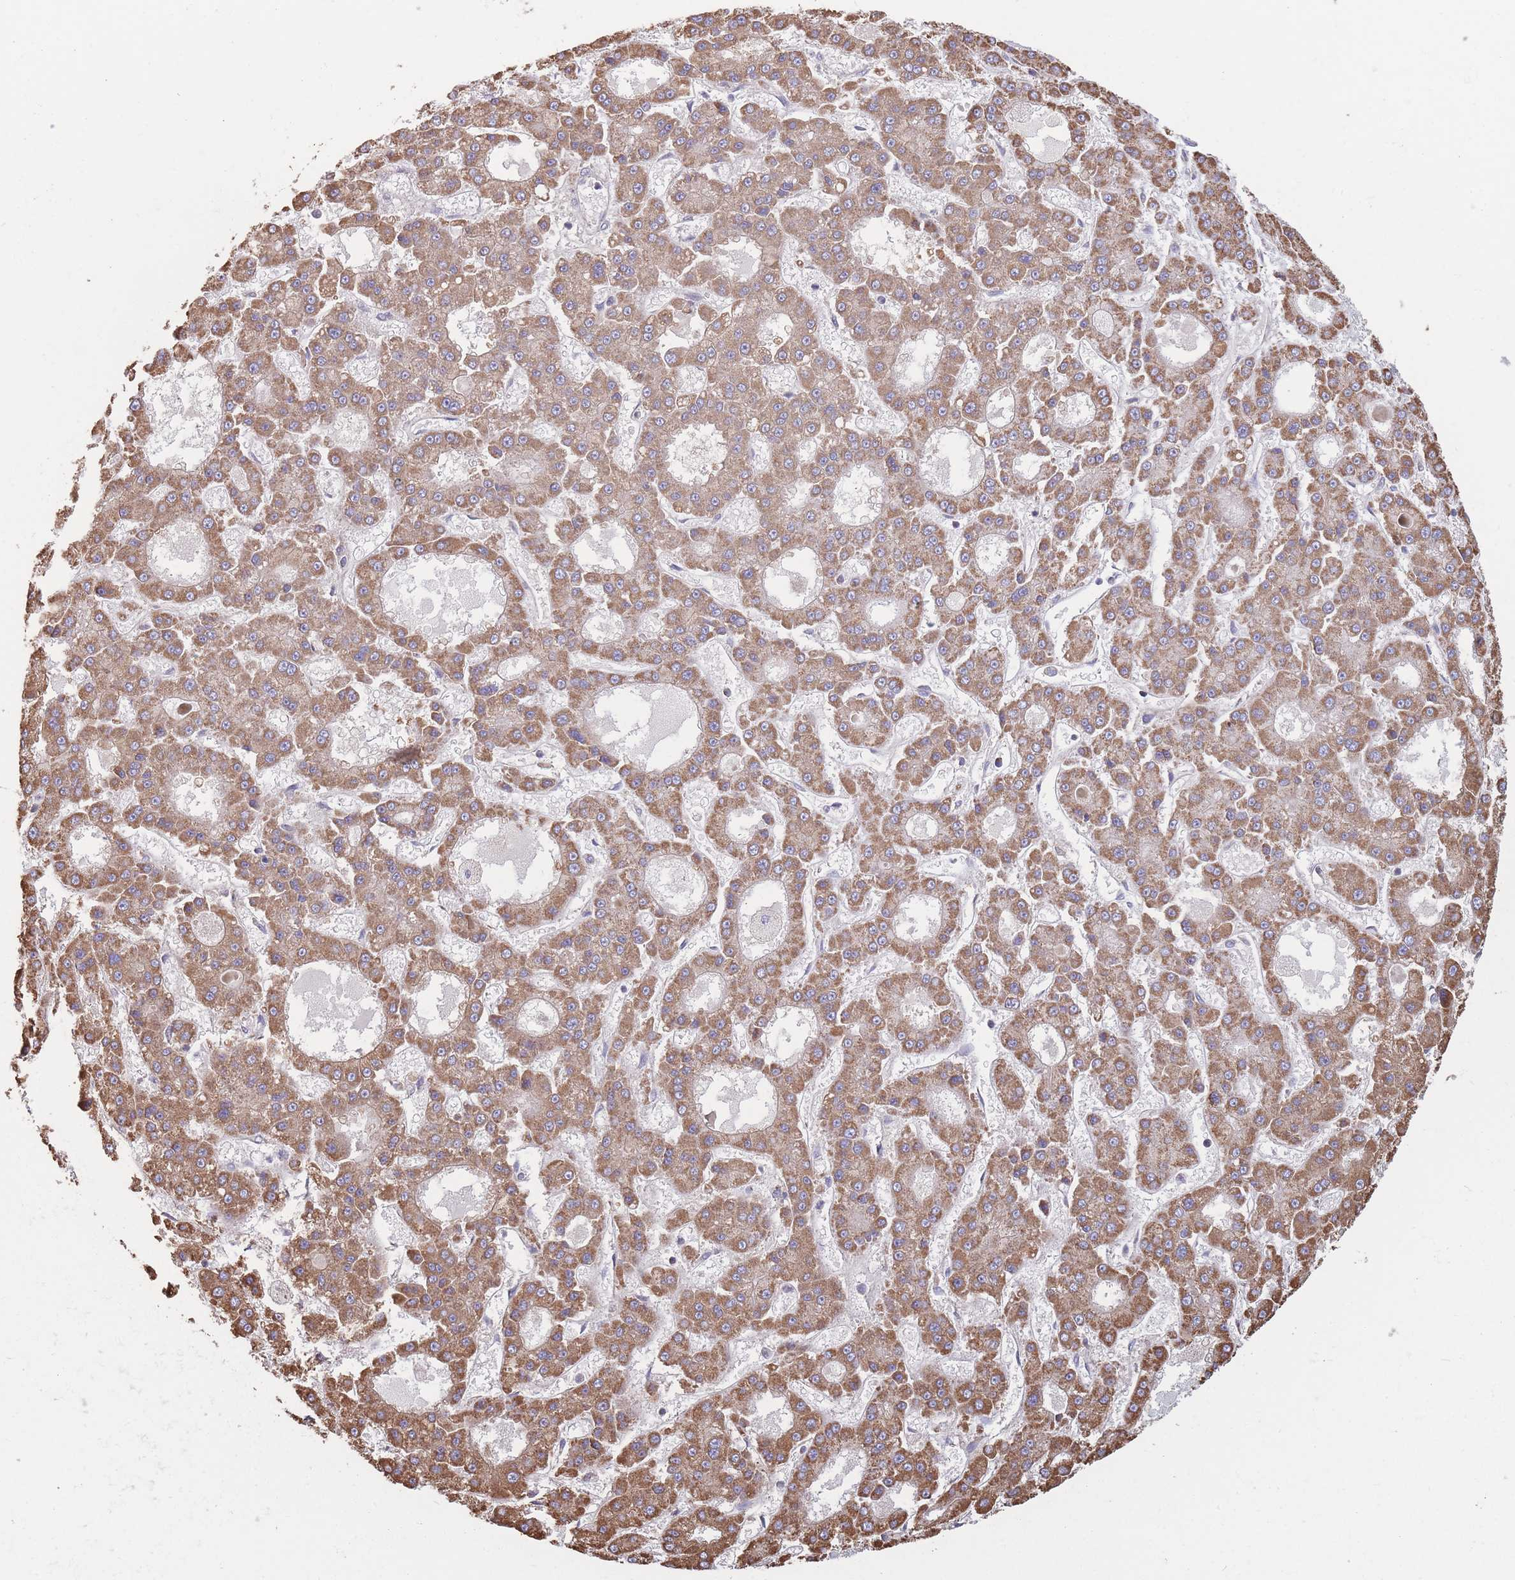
{"staining": {"intensity": "moderate", "quantity": ">75%", "location": "cytoplasmic/membranous"}, "tissue": "liver cancer", "cell_type": "Tumor cells", "image_type": "cancer", "snomed": [{"axis": "morphology", "description": "Carcinoma, Hepatocellular, NOS"}, {"axis": "topography", "description": "Liver"}], "caption": "Brown immunohistochemical staining in human hepatocellular carcinoma (liver) demonstrates moderate cytoplasmic/membranous expression in about >75% of tumor cells.", "gene": "KIF16B", "patient": {"sex": "male", "age": 70}}